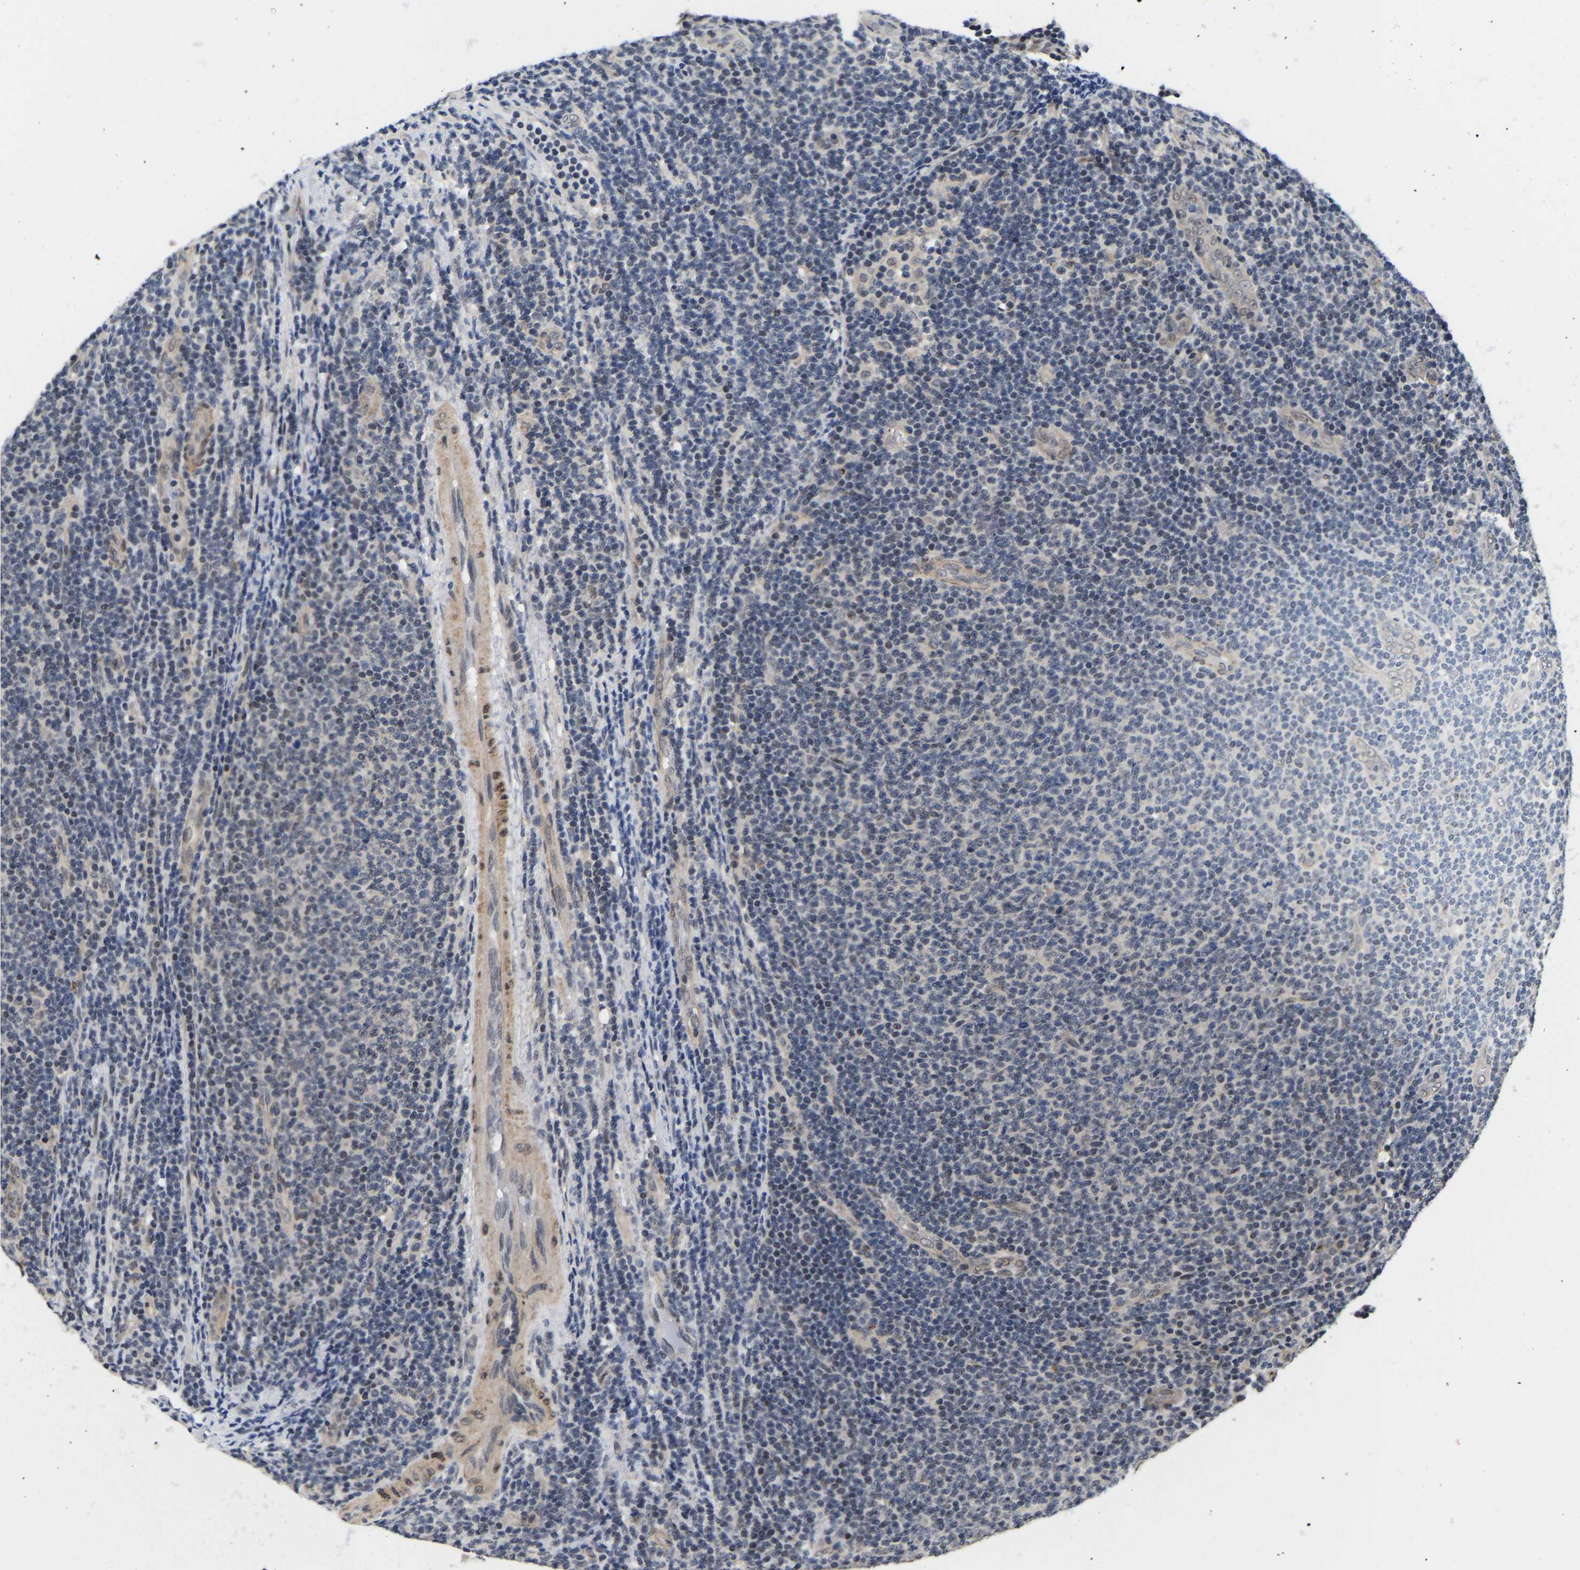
{"staining": {"intensity": "negative", "quantity": "none", "location": "none"}, "tissue": "lymphoma", "cell_type": "Tumor cells", "image_type": "cancer", "snomed": [{"axis": "morphology", "description": "Malignant lymphoma, non-Hodgkin's type, Low grade"}, {"axis": "topography", "description": "Lymph node"}], "caption": "The micrograph exhibits no staining of tumor cells in malignant lymphoma, non-Hodgkin's type (low-grade).", "gene": "METTL16", "patient": {"sex": "male", "age": 66}}